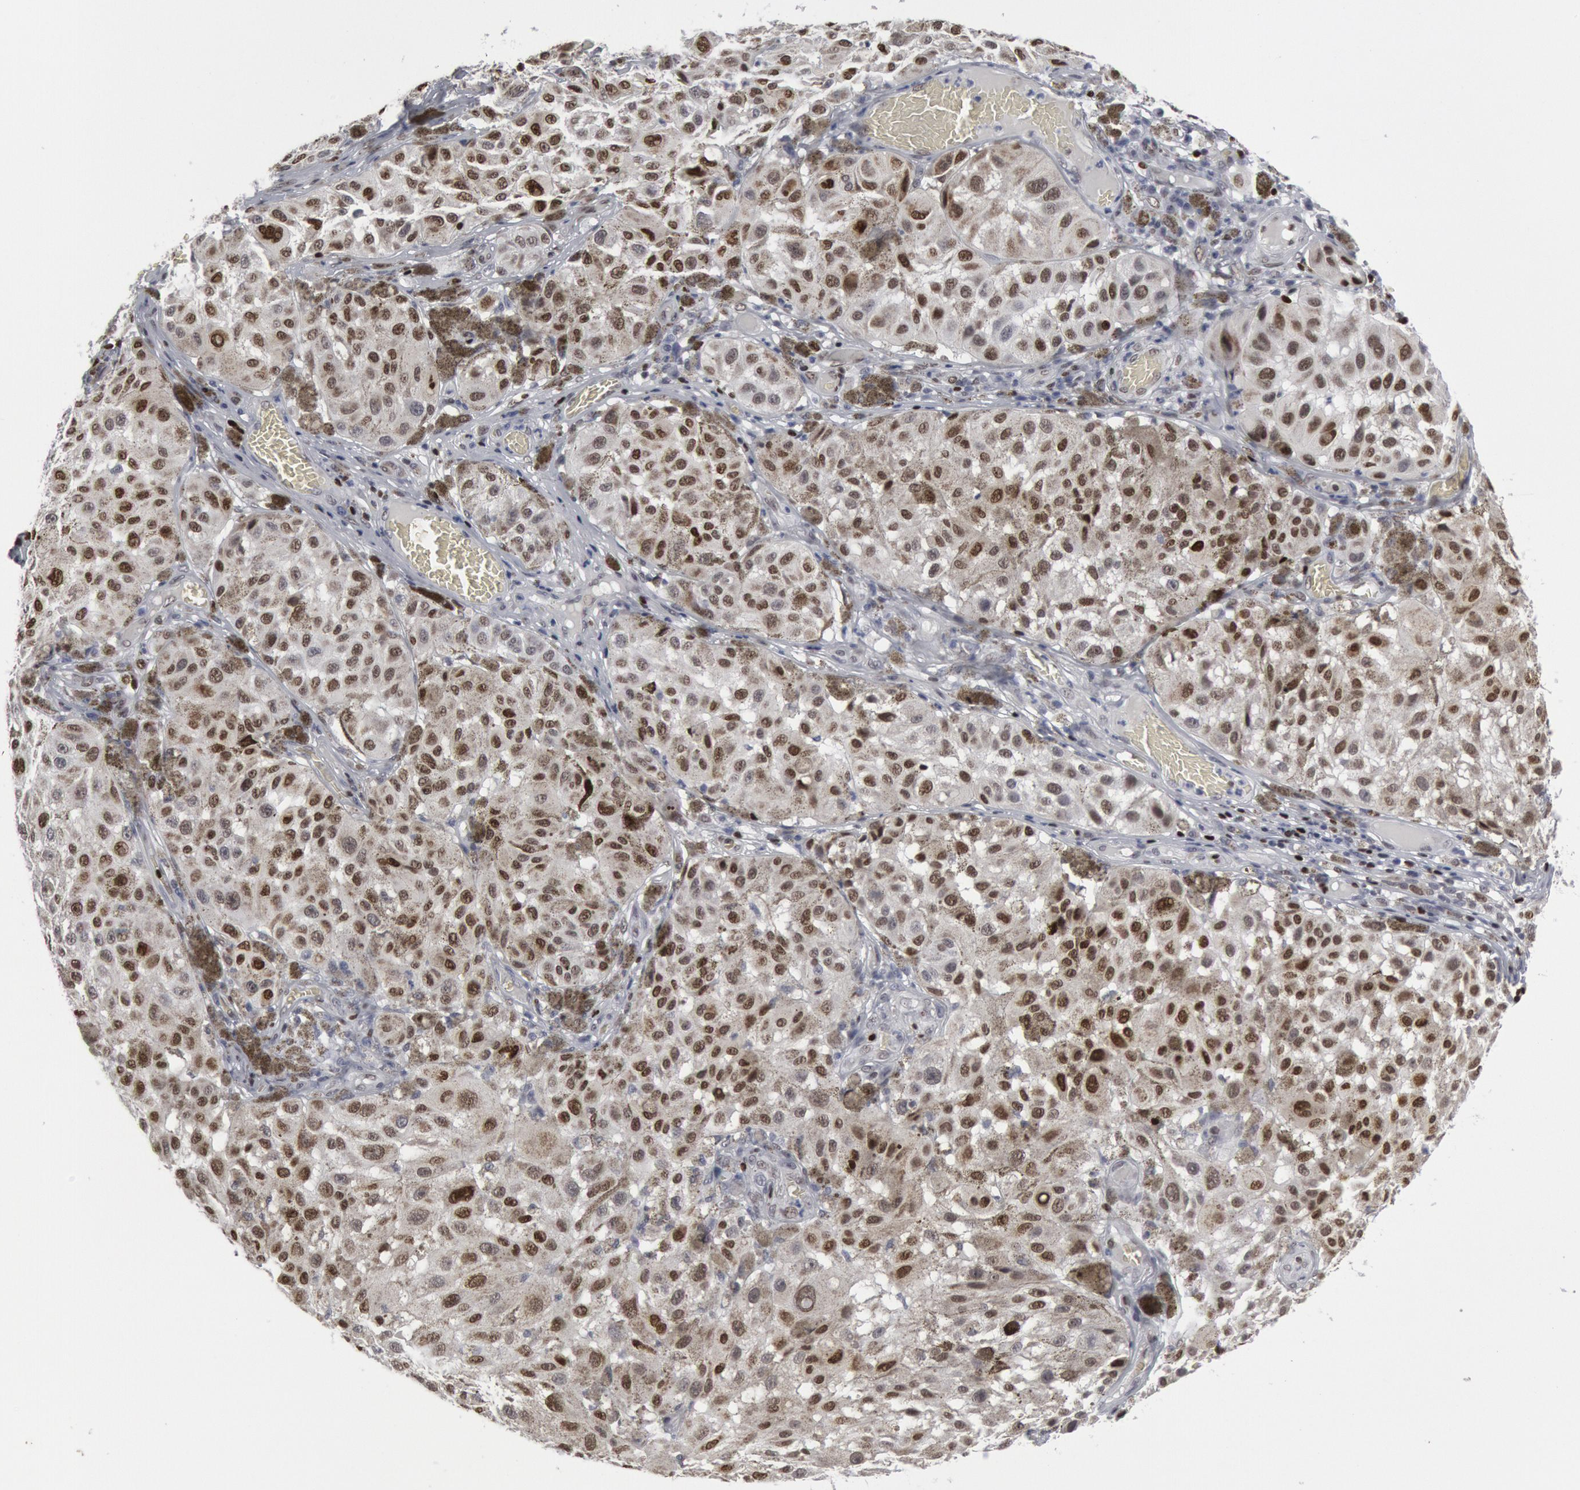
{"staining": {"intensity": "weak", "quantity": "25%-75%", "location": "nuclear"}, "tissue": "melanoma", "cell_type": "Tumor cells", "image_type": "cancer", "snomed": [{"axis": "morphology", "description": "Malignant melanoma, NOS"}, {"axis": "topography", "description": "Skin"}], "caption": "A histopathology image of human melanoma stained for a protein shows weak nuclear brown staining in tumor cells.", "gene": "MECP2", "patient": {"sex": "female", "age": 64}}